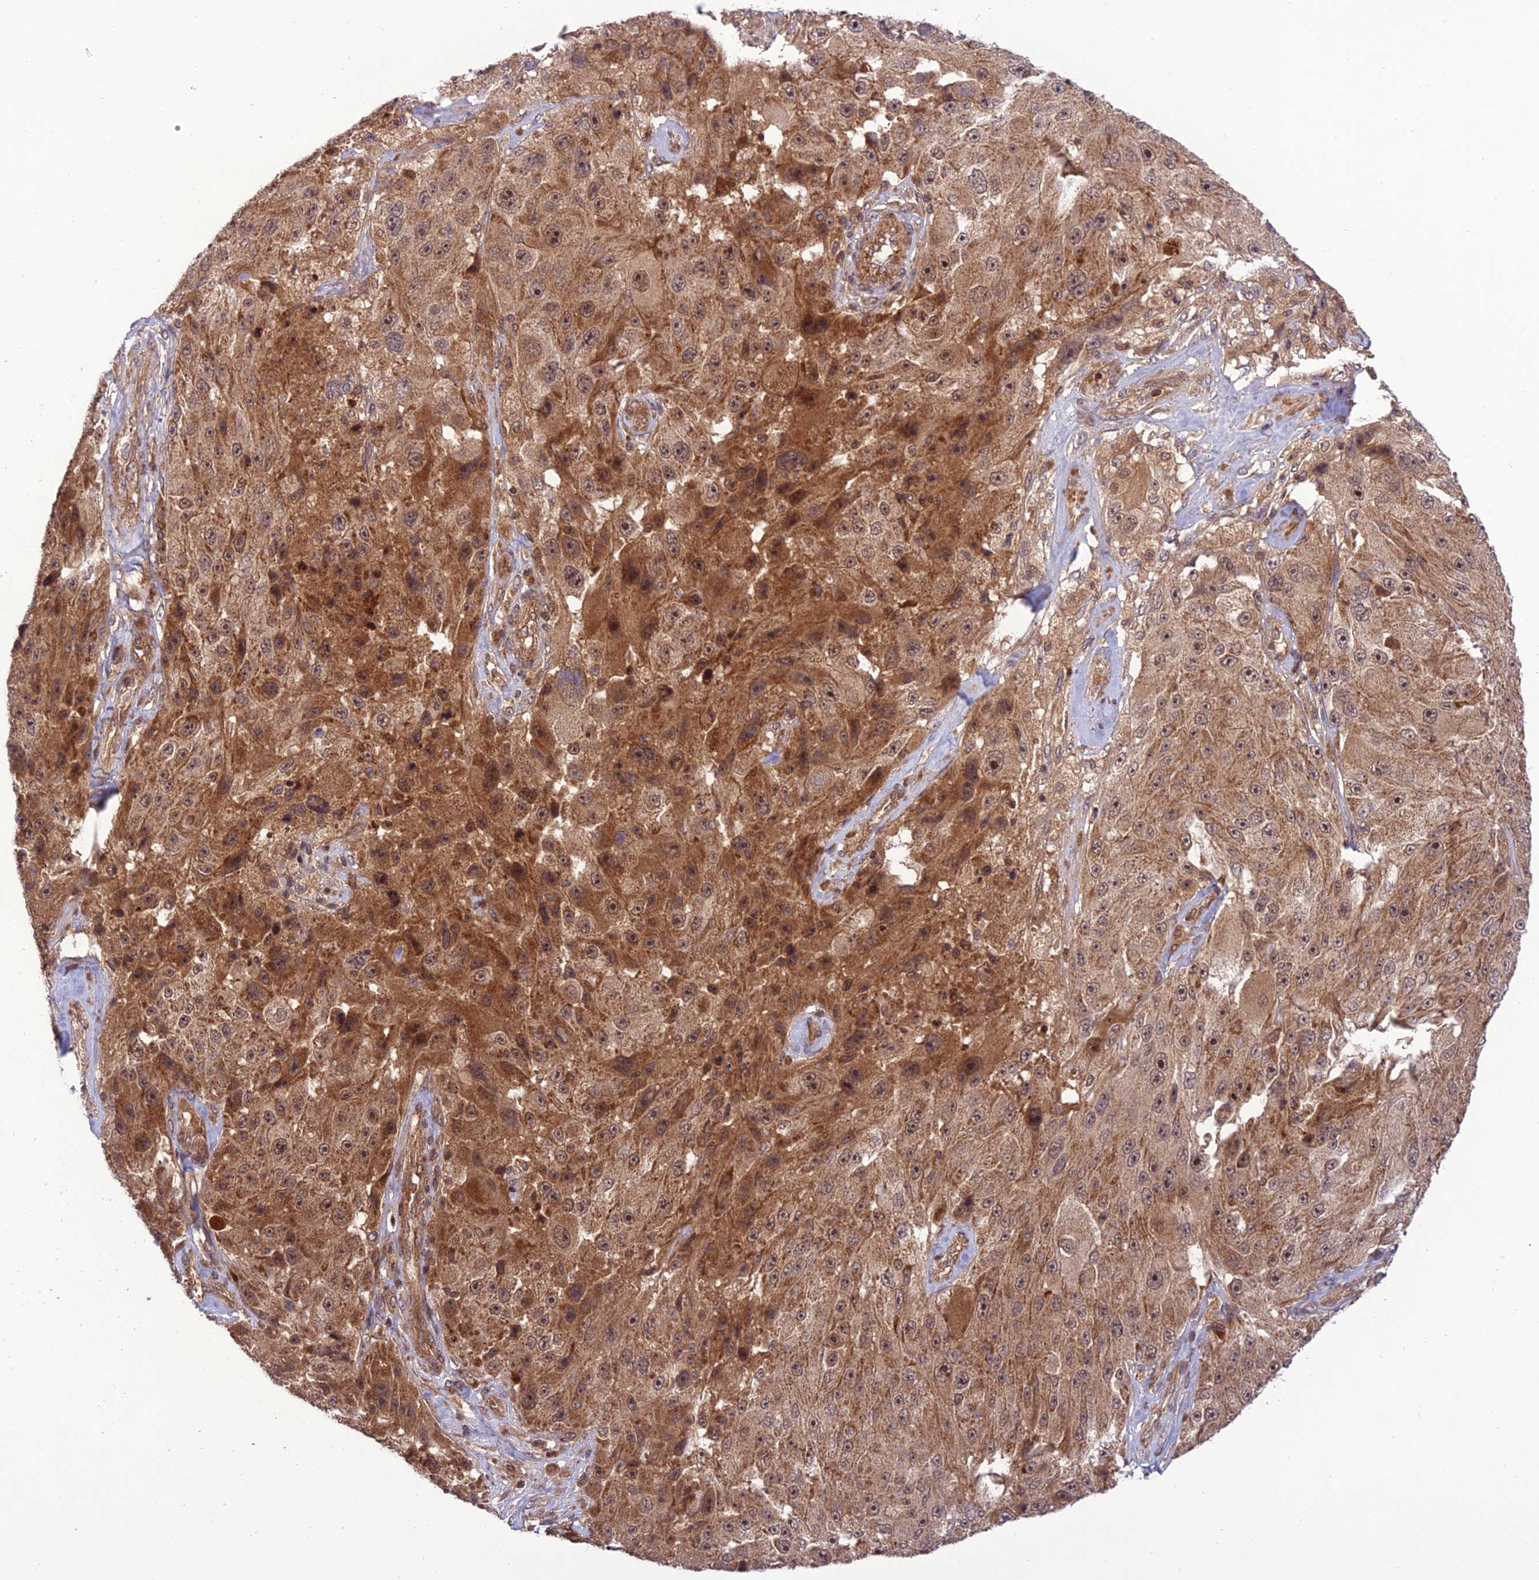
{"staining": {"intensity": "moderate", "quantity": ">75%", "location": "cytoplasmic/membranous,nuclear"}, "tissue": "melanoma", "cell_type": "Tumor cells", "image_type": "cancer", "snomed": [{"axis": "morphology", "description": "Malignant melanoma, Metastatic site"}, {"axis": "topography", "description": "Lymph node"}], "caption": "Malignant melanoma (metastatic site) stained for a protein reveals moderate cytoplasmic/membranous and nuclear positivity in tumor cells. The protein is shown in brown color, while the nuclei are stained blue.", "gene": "NDUFC1", "patient": {"sex": "male", "age": 62}}